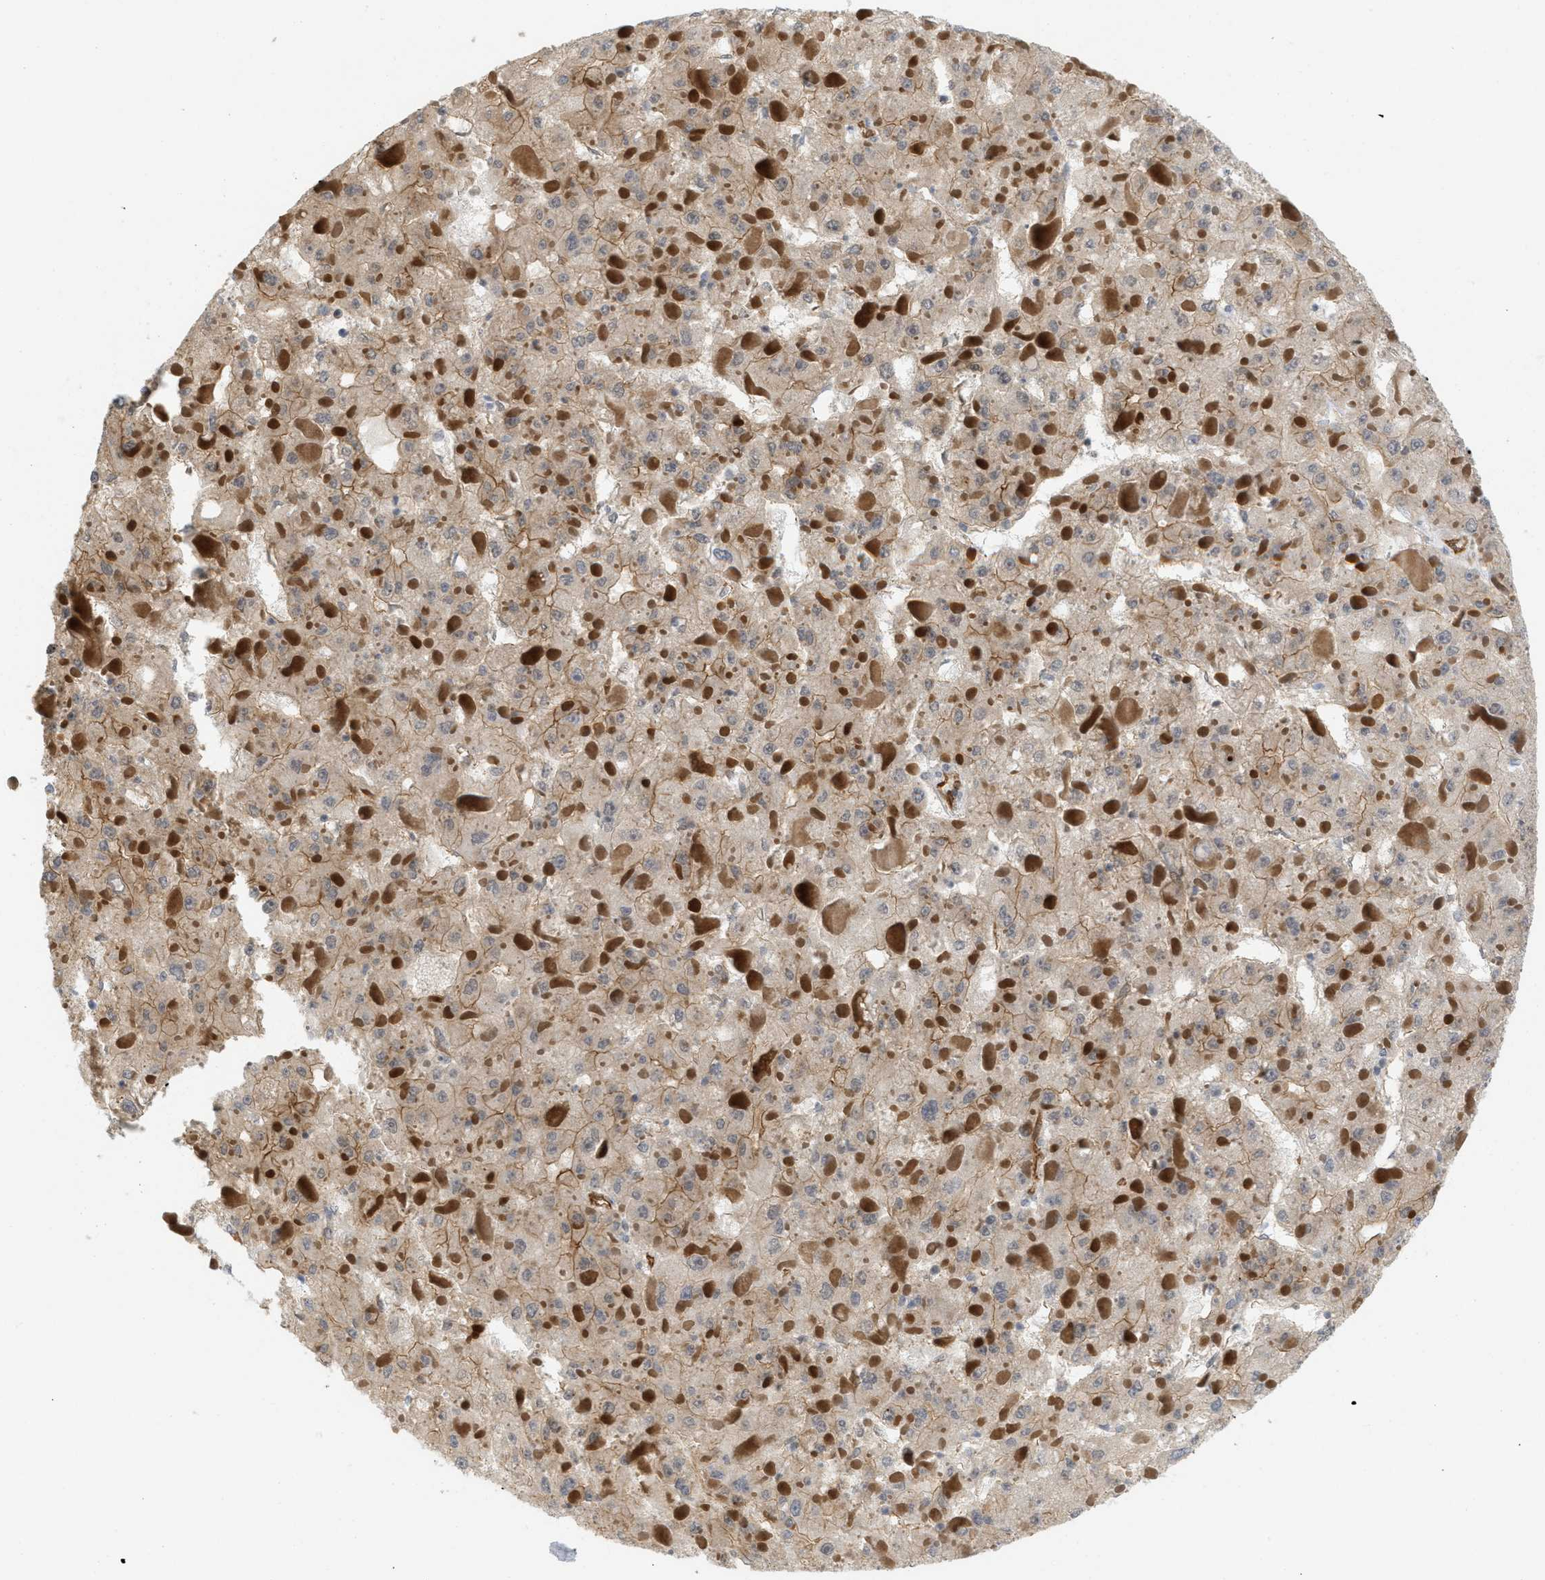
{"staining": {"intensity": "moderate", "quantity": ">75%", "location": "cytoplasmic/membranous"}, "tissue": "liver cancer", "cell_type": "Tumor cells", "image_type": "cancer", "snomed": [{"axis": "morphology", "description": "Carcinoma, Hepatocellular, NOS"}, {"axis": "topography", "description": "Liver"}], "caption": "Immunohistochemical staining of hepatocellular carcinoma (liver) exhibits moderate cytoplasmic/membranous protein expression in approximately >75% of tumor cells.", "gene": "PALMD", "patient": {"sex": "female", "age": 73}}